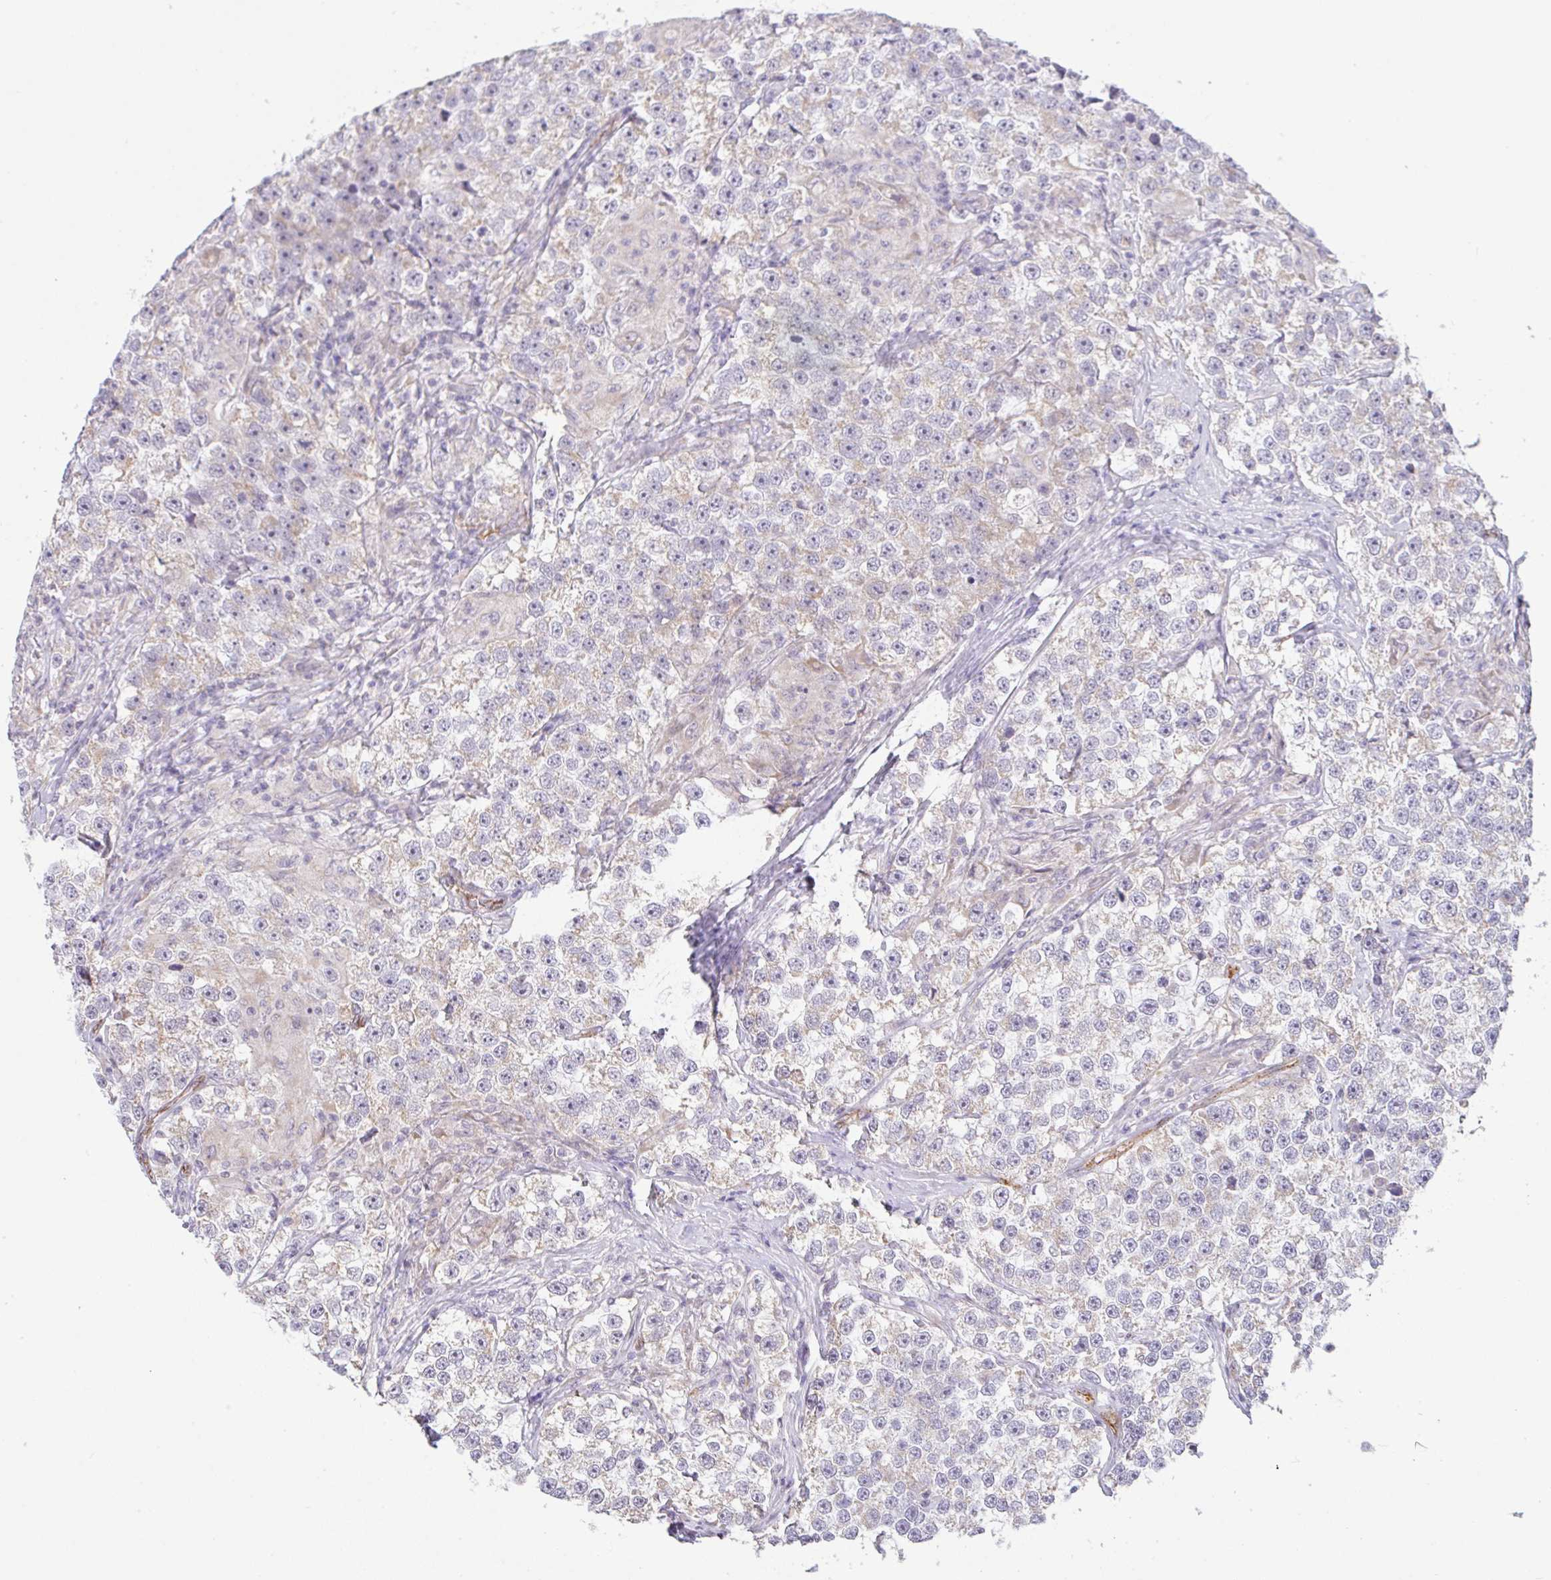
{"staining": {"intensity": "negative", "quantity": "none", "location": "none"}, "tissue": "testis cancer", "cell_type": "Tumor cells", "image_type": "cancer", "snomed": [{"axis": "morphology", "description": "Seminoma, NOS"}, {"axis": "topography", "description": "Testis"}], "caption": "Immunohistochemical staining of testis cancer (seminoma) shows no significant positivity in tumor cells.", "gene": "PLCD4", "patient": {"sex": "male", "age": 46}}